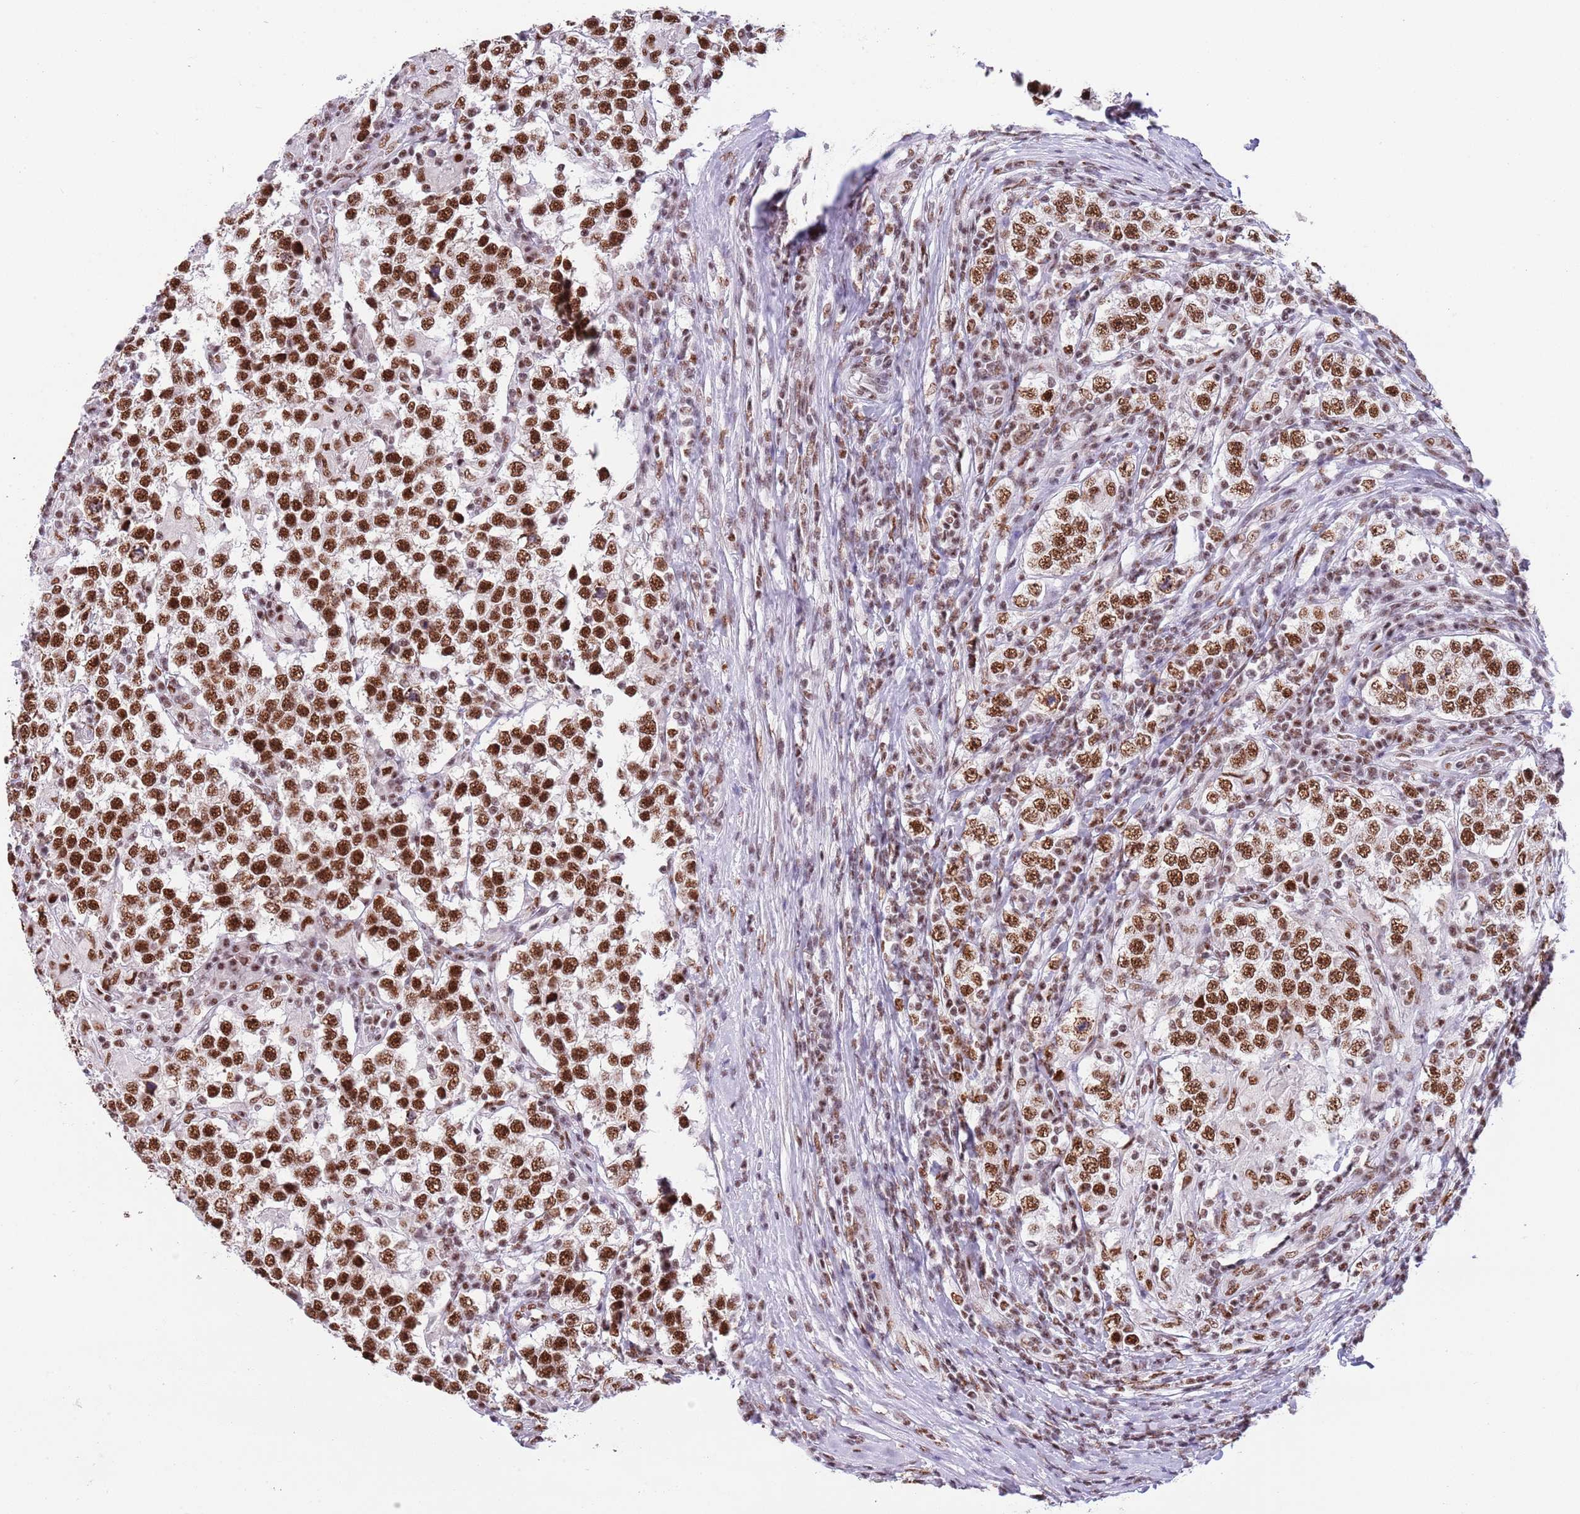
{"staining": {"intensity": "strong", "quantity": ">75%", "location": "nuclear"}, "tissue": "testis cancer", "cell_type": "Tumor cells", "image_type": "cancer", "snomed": [{"axis": "morphology", "description": "Seminoma, NOS"}, {"axis": "morphology", "description": "Carcinoma, Embryonal, NOS"}, {"axis": "topography", "description": "Testis"}], "caption": "Testis cancer (seminoma) stained with immunohistochemistry exhibits strong nuclear expression in approximately >75% of tumor cells.", "gene": "SF3A2", "patient": {"sex": "male", "age": 41}}